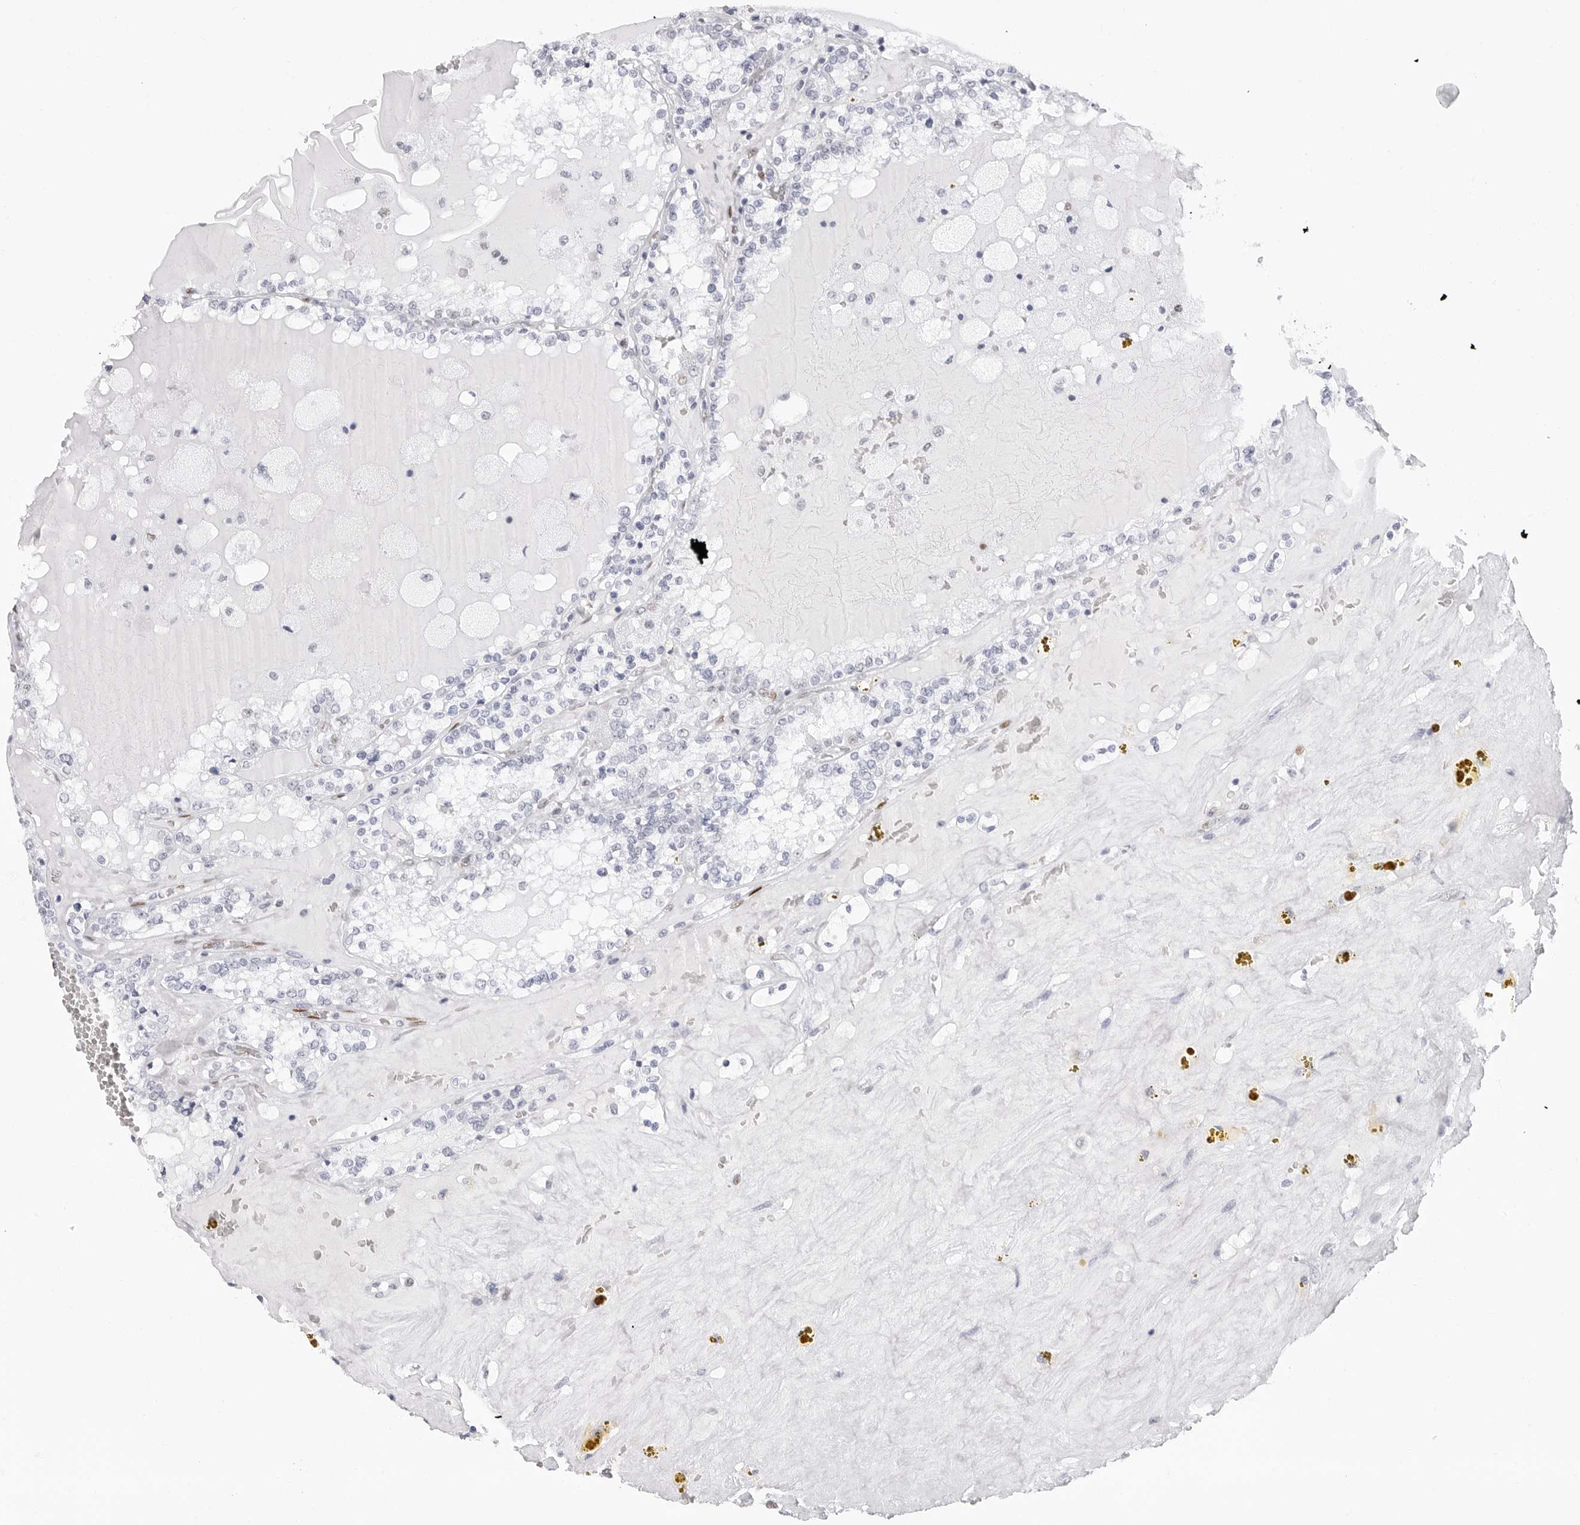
{"staining": {"intensity": "negative", "quantity": "none", "location": "none"}, "tissue": "renal cancer", "cell_type": "Tumor cells", "image_type": "cancer", "snomed": [{"axis": "morphology", "description": "Adenocarcinoma, NOS"}, {"axis": "topography", "description": "Kidney"}], "caption": "DAB immunohistochemical staining of human renal cancer (adenocarcinoma) exhibits no significant staining in tumor cells. (Brightfield microscopy of DAB (3,3'-diaminobenzidine) immunohistochemistry at high magnification).", "gene": "NASP", "patient": {"sex": "female", "age": 56}}